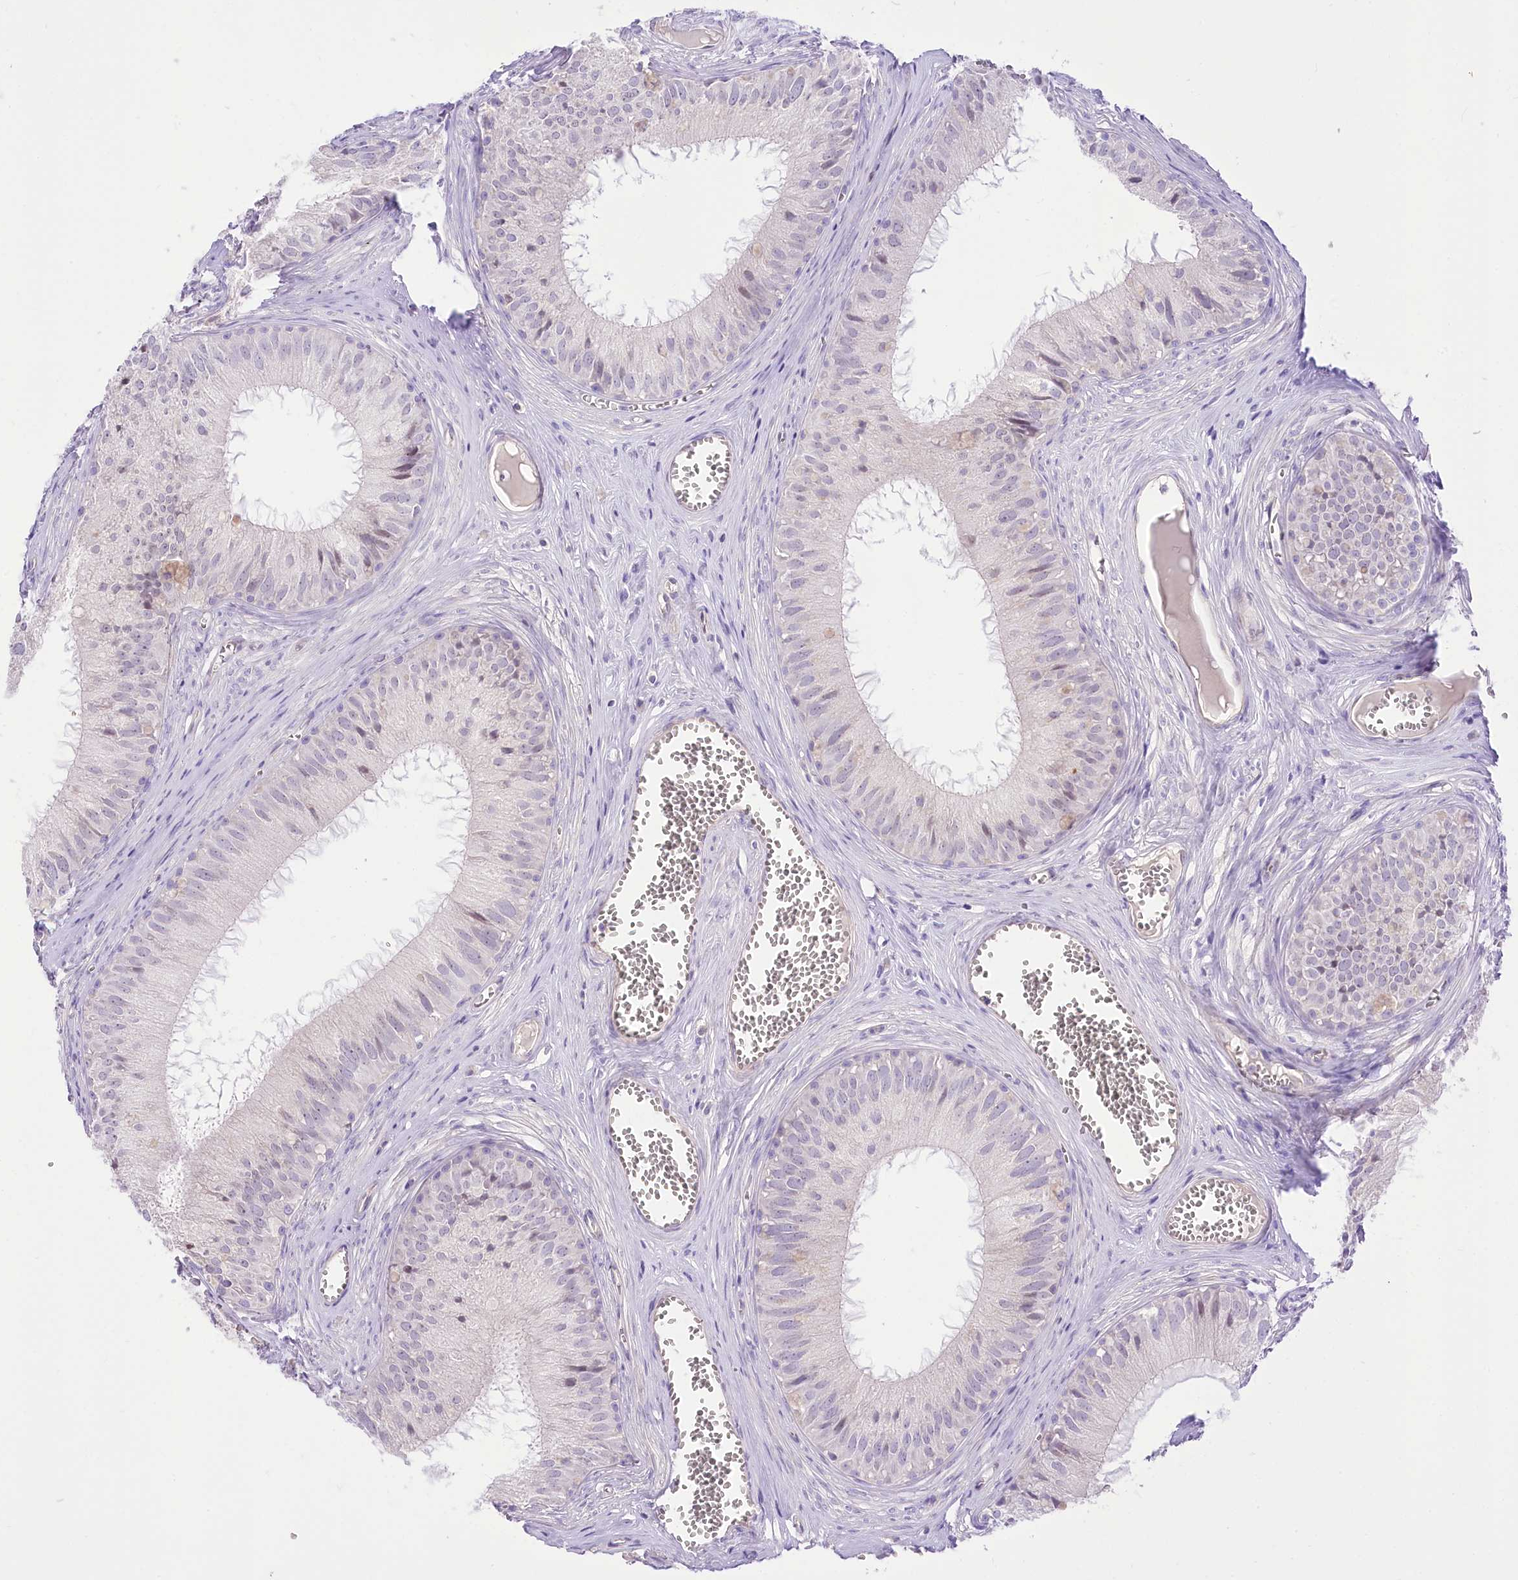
{"staining": {"intensity": "negative", "quantity": "none", "location": "none"}, "tissue": "epididymis", "cell_type": "Glandular cells", "image_type": "normal", "snomed": [{"axis": "morphology", "description": "Normal tissue, NOS"}, {"axis": "topography", "description": "Epididymis"}], "caption": "Micrograph shows no protein expression in glandular cells of normal epididymis.", "gene": "HELT", "patient": {"sex": "male", "age": 36}}